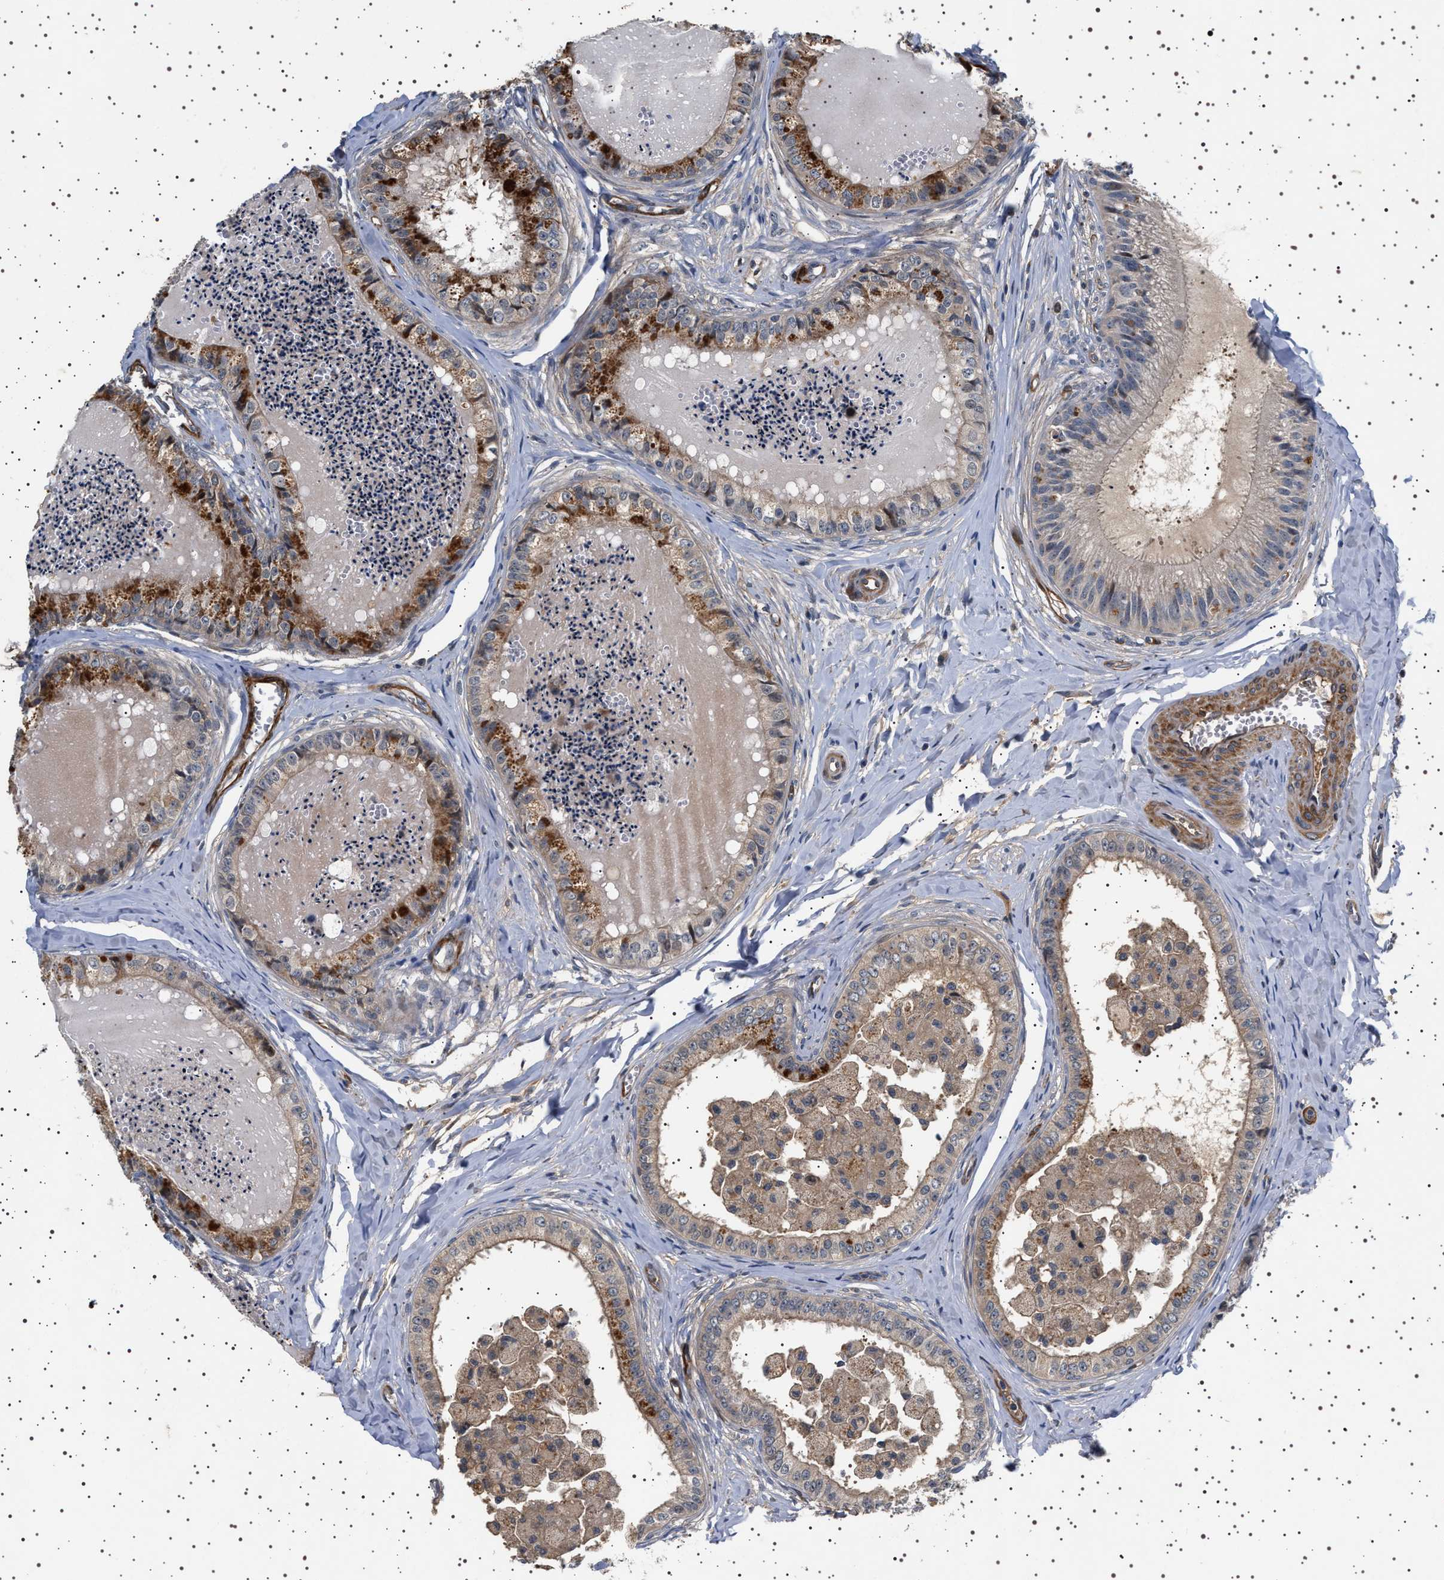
{"staining": {"intensity": "moderate", "quantity": "25%-75%", "location": "cytoplasmic/membranous"}, "tissue": "epididymis", "cell_type": "Glandular cells", "image_type": "normal", "snomed": [{"axis": "morphology", "description": "Normal tissue, NOS"}, {"axis": "topography", "description": "Epididymis"}], "caption": "Moderate cytoplasmic/membranous expression for a protein is seen in about 25%-75% of glandular cells of unremarkable epididymis using immunohistochemistry.", "gene": "GUCY1B1", "patient": {"sex": "male", "age": 31}}